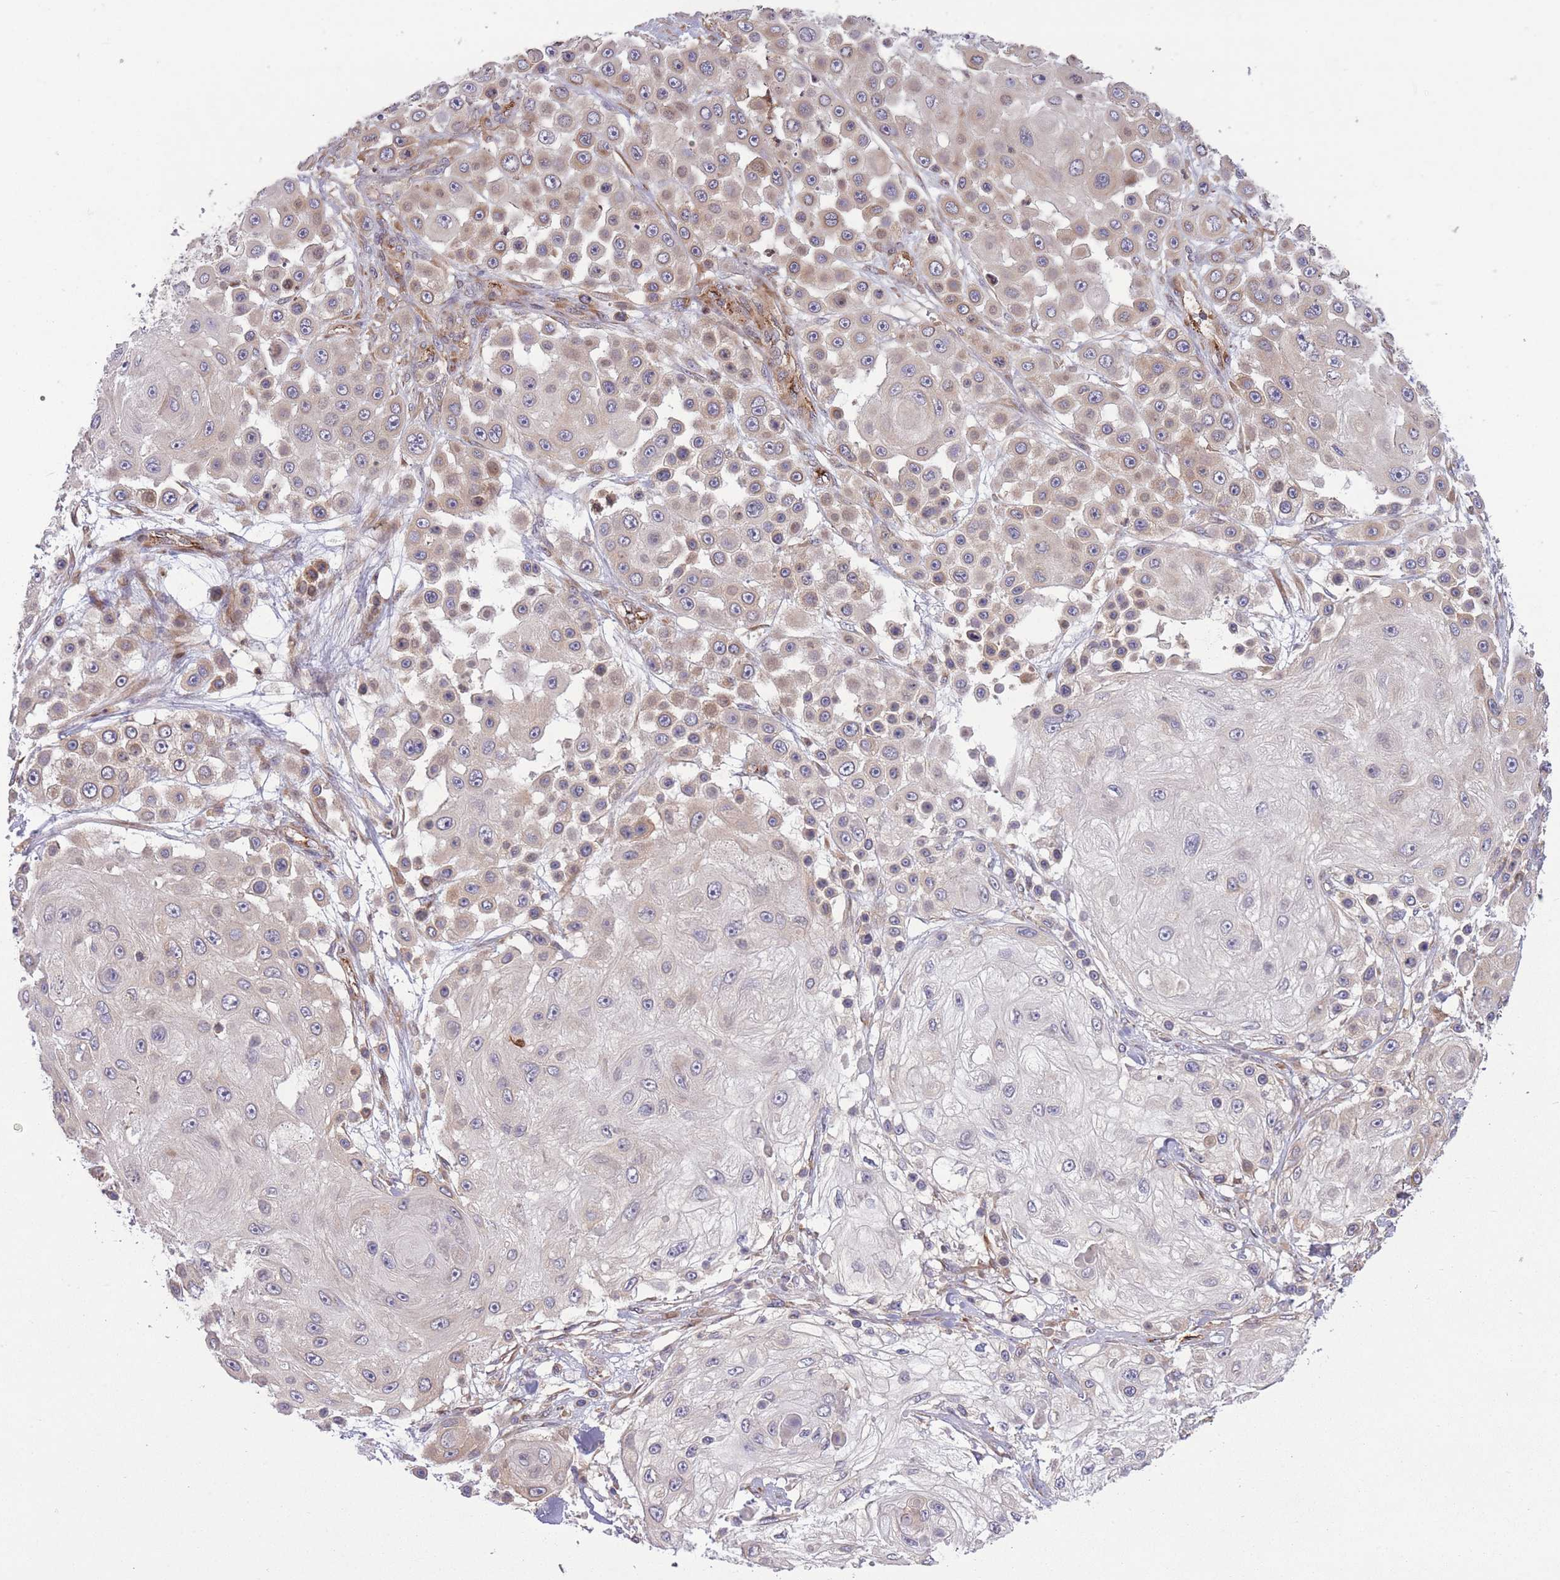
{"staining": {"intensity": "weak", "quantity": "<25%", "location": "cytoplasmic/membranous"}, "tissue": "skin cancer", "cell_type": "Tumor cells", "image_type": "cancer", "snomed": [{"axis": "morphology", "description": "Squamous cell carcinoma, NOS"}, {"axis": "topography", "description": "Skin"}], "caption": "A photomicrograph of human skin cancer (squamous cell carcinoma) is negative for staining in tumor cells.", "gene": "CISH", "patient": {"sex": "male", "age": 67}}